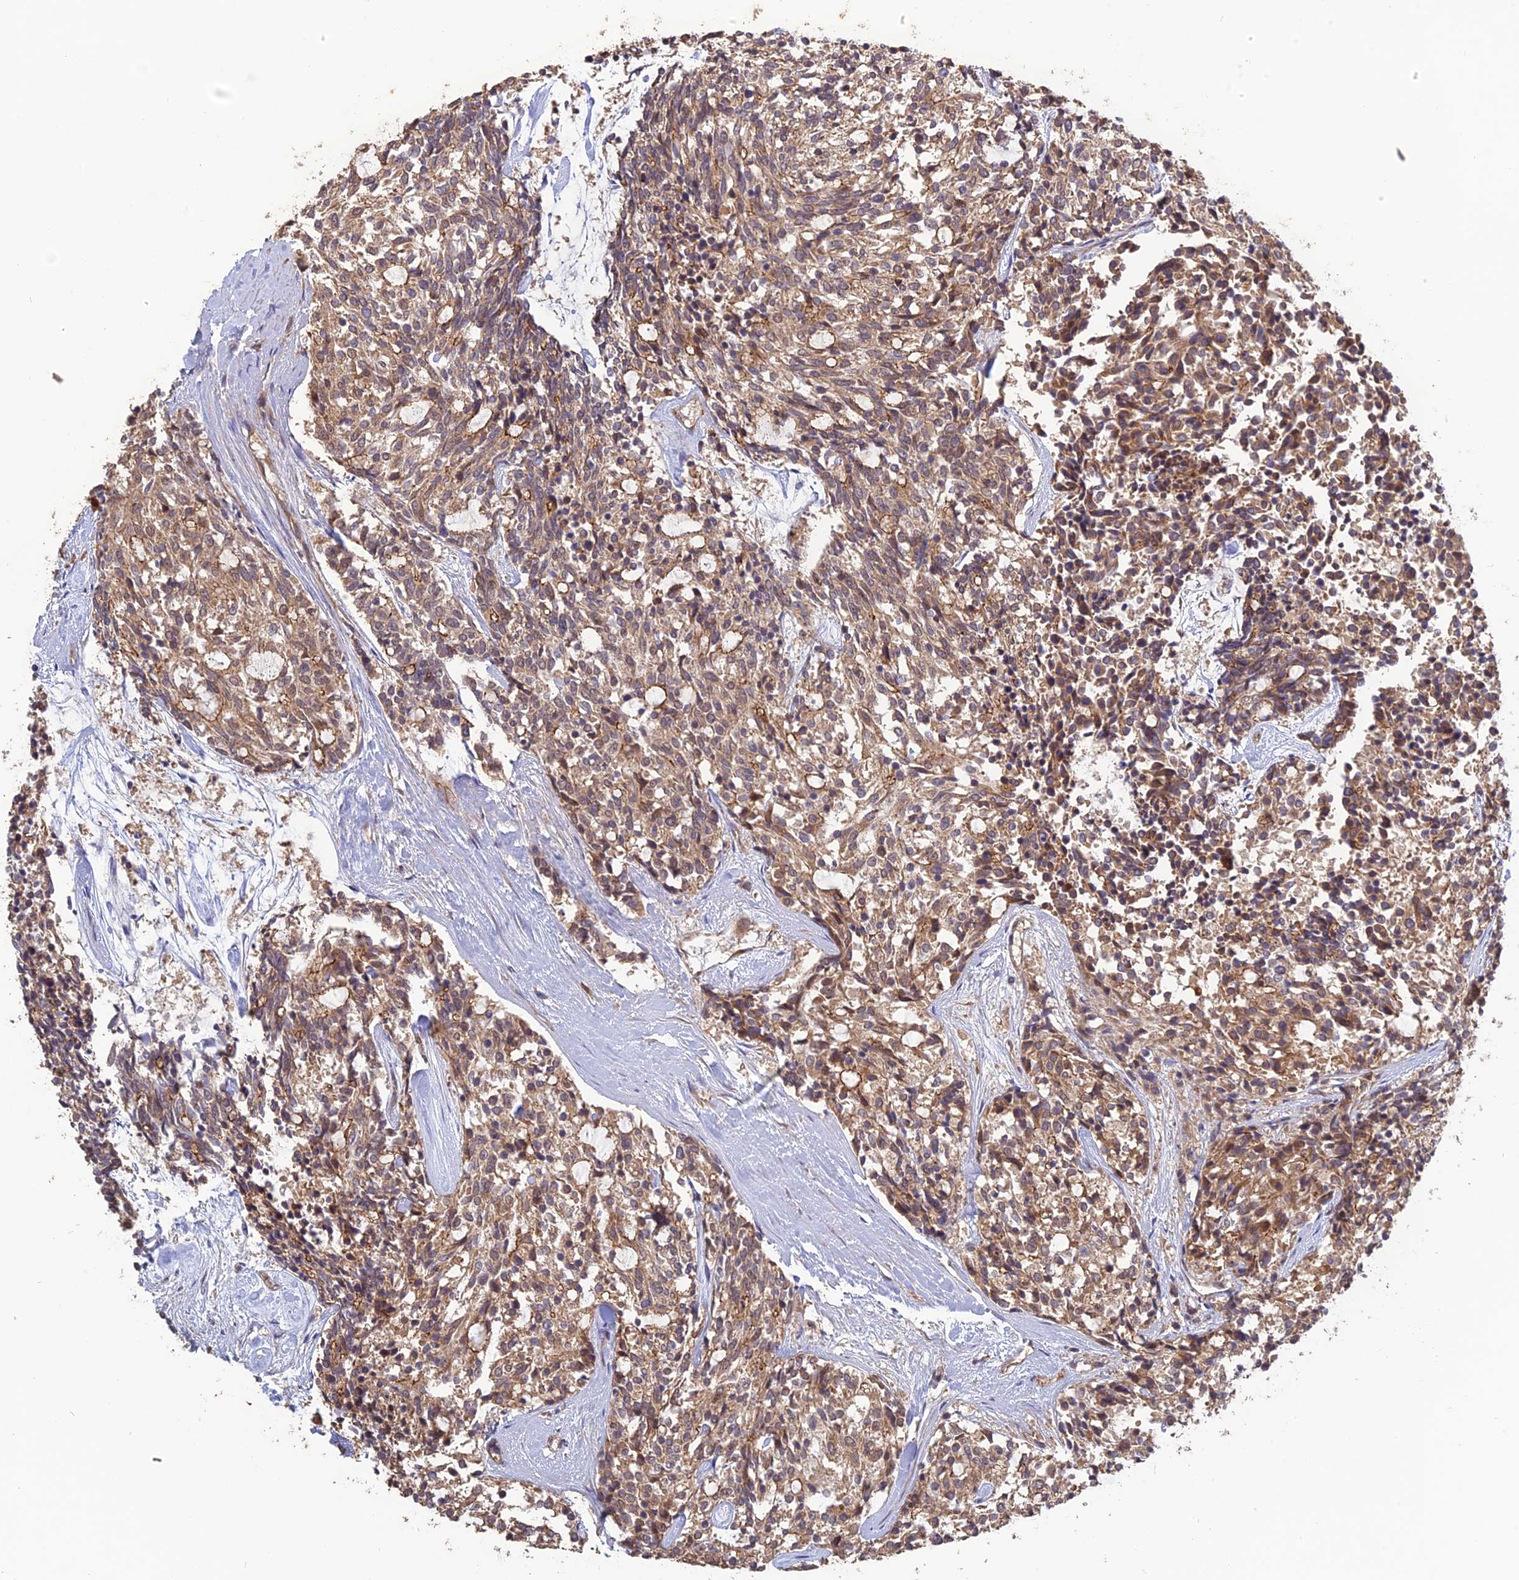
{"staining": {"intensity": "moderate", "quantity": ">75%", "location": "cytoplasmic/membranous"}, "tissue": "carcinoid", "cell_type": "Tumor cells", "image_type": "cancer", "snomed": [{"axis": "morphology", "description": "Carcinoid, malignant, NOS"}, {"axis": "topography", "description": "Pancreas"}], "caption": "Tumor cells reveal moderate cytoplasmic/membranous expression in approximately >75% of cells in malignant carcinoid. (brown staining indicates protein expression, while blue staining denotes nuclei).", "gene": "ARHGAP40", "patient": {"sex": "female", "age": 54}}